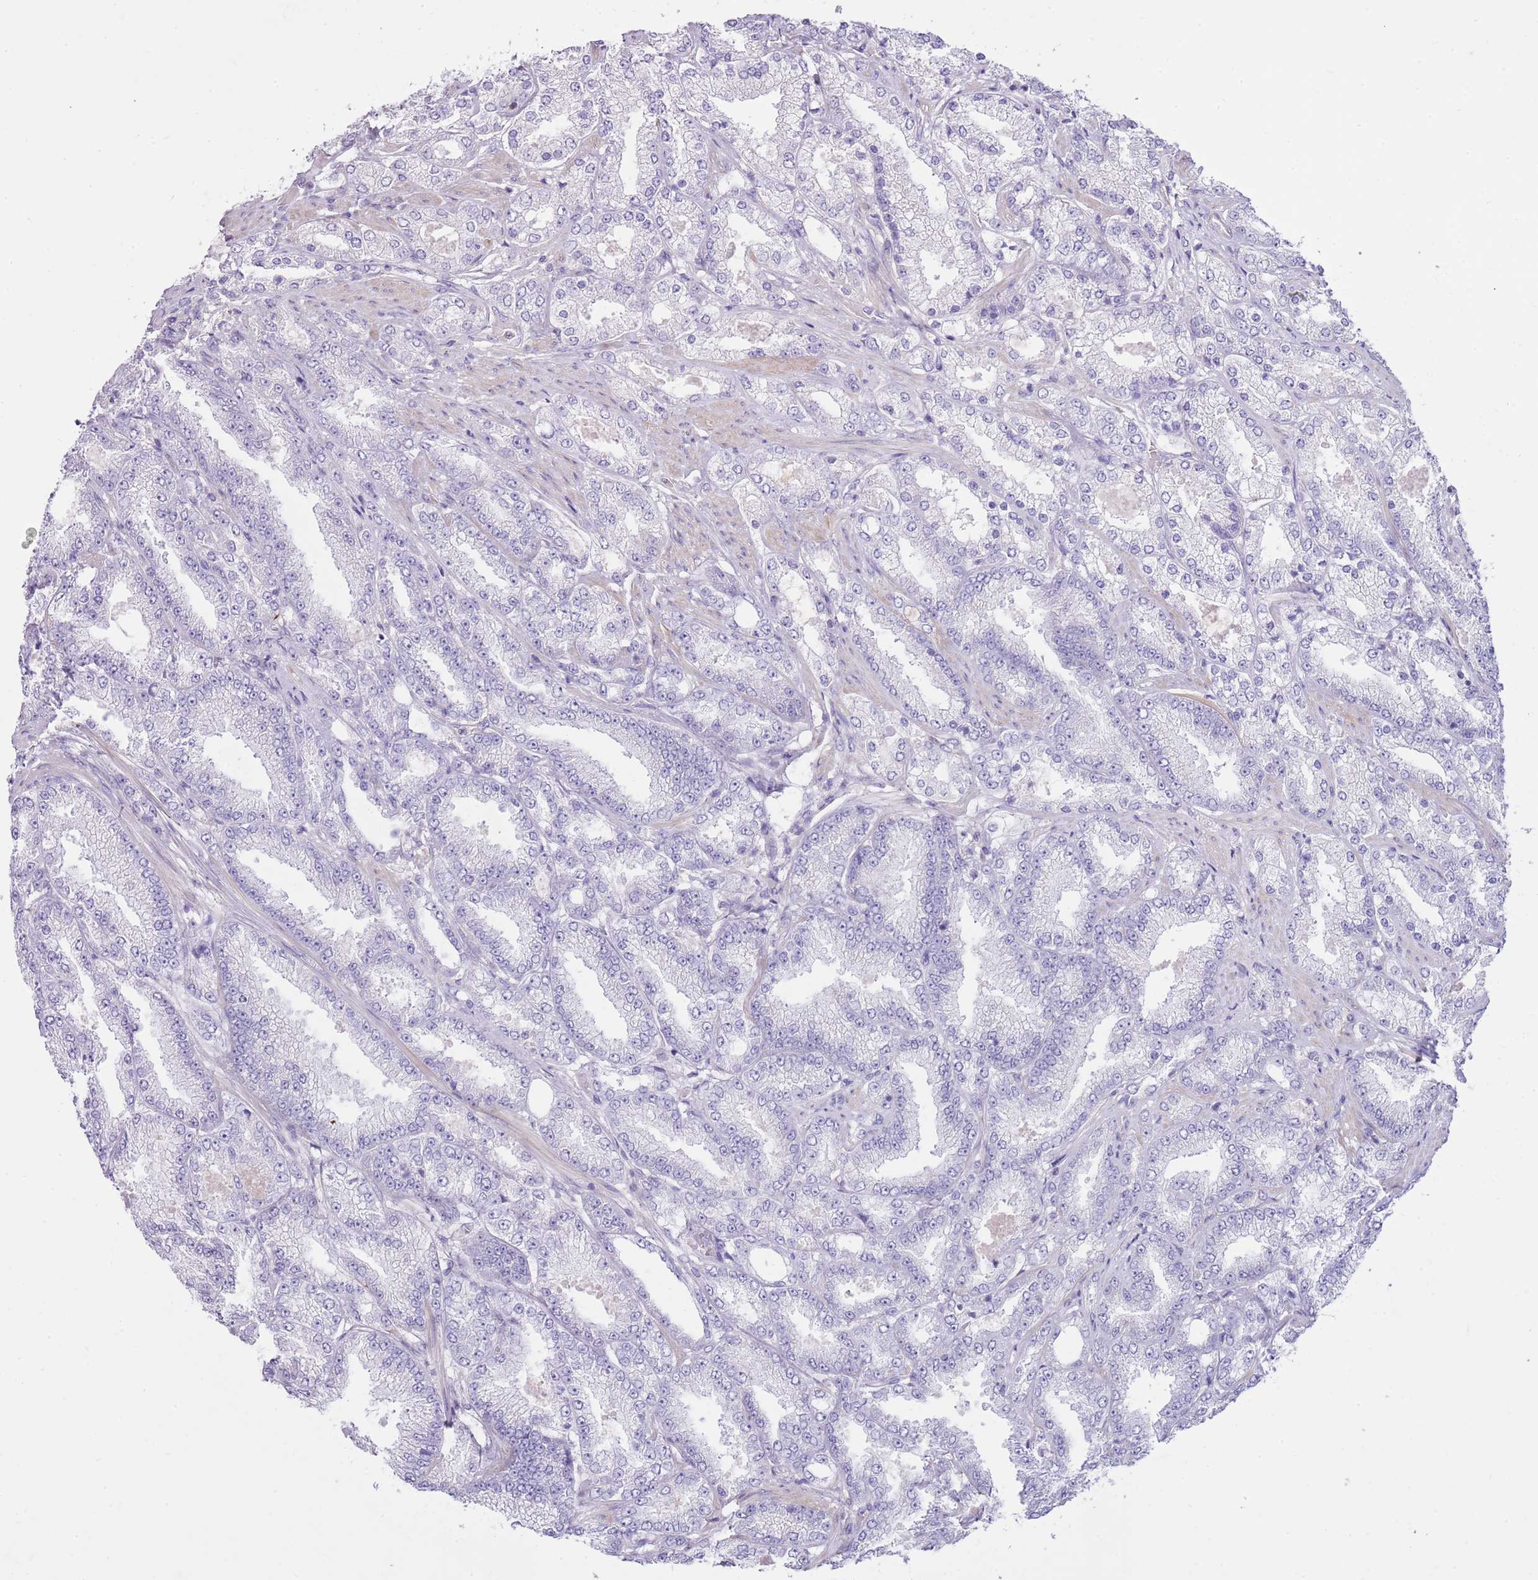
{"staining": {"intensity": "negative", "quantity": "none", "location": "none"}, "tissue": "prostate cancer", "cell_type": "Tumor cells", "image_type": "cancer", "snomed": [{"axis": "morphology", "description": "Adenocarcinoma, High grade"}, {"axis": "topography", "description": "Prostate"}], "caption": "Image shows no protein staining in tumor cells of prostate cancer (adenocarcinoma (high-grade)) tissue. Nuclei are stained in blue.", "gene": "CNPPD1", "patient": {"sex": "male", "age": 68}}